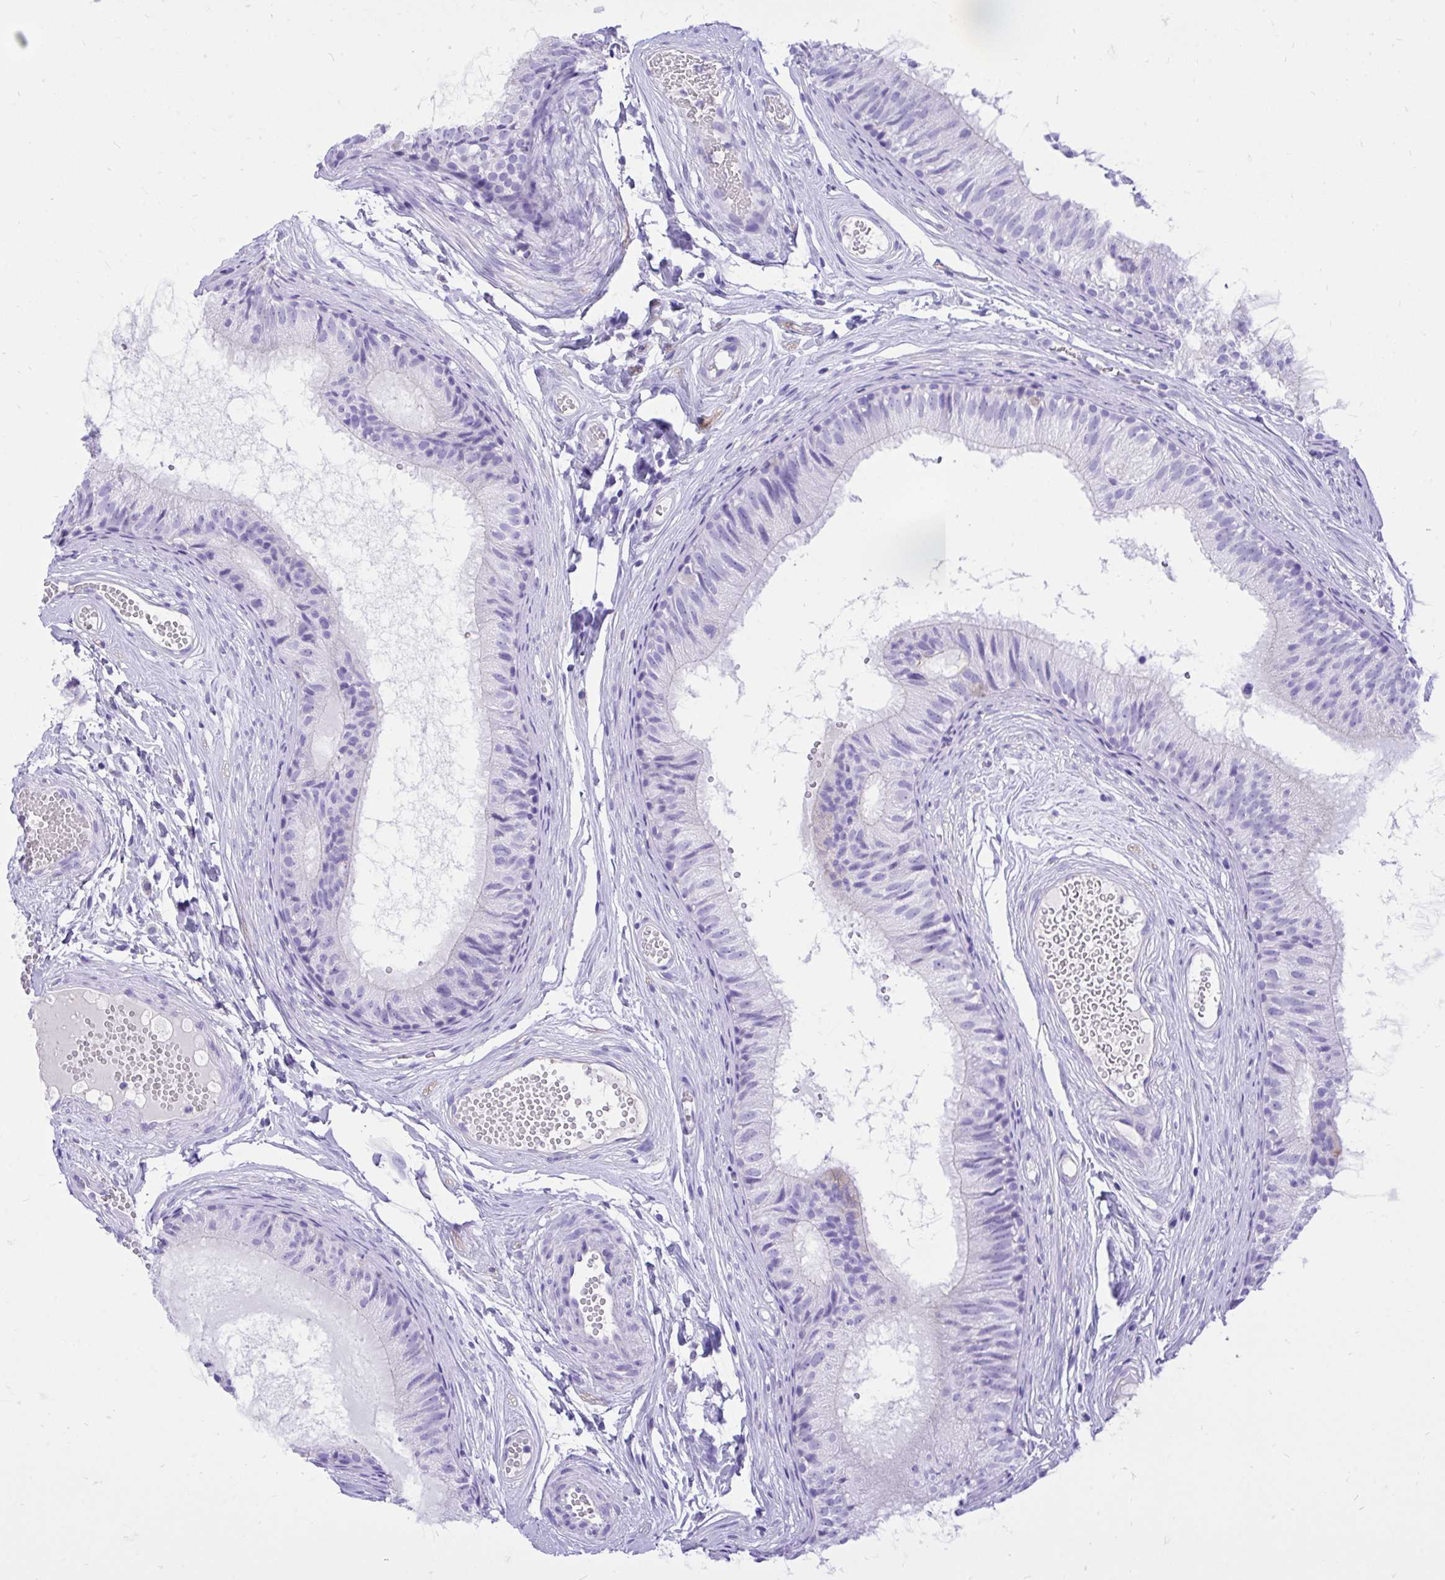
{"staining": {"intensity": "negative", "quantity": "none", "location": "none"}, "tissue": "epididymis", "cell_type": "Glandular cells", "image_type": "normal", "snomed": [{"axis": "morphology", "description": "Normal tissue, NOS"}, {"axis": "morphology", "description": "Seminoma, NOS"}, {"axis": "topography", "description": "Testis"}, {"axis": "topography", "description": "Epididymis"}], "caption": "This is a photomicrograph of IHC staining of unremarkable epididymis, which shows no positivity in glandular cells. Brightfield microscopy of immunohistochemistry (IHC) stained with DAB (brown) and hematoxylin (blue), captured at high magnification.", "gene": "MON1A", "patient": {"sex": "male", "age": 34}}